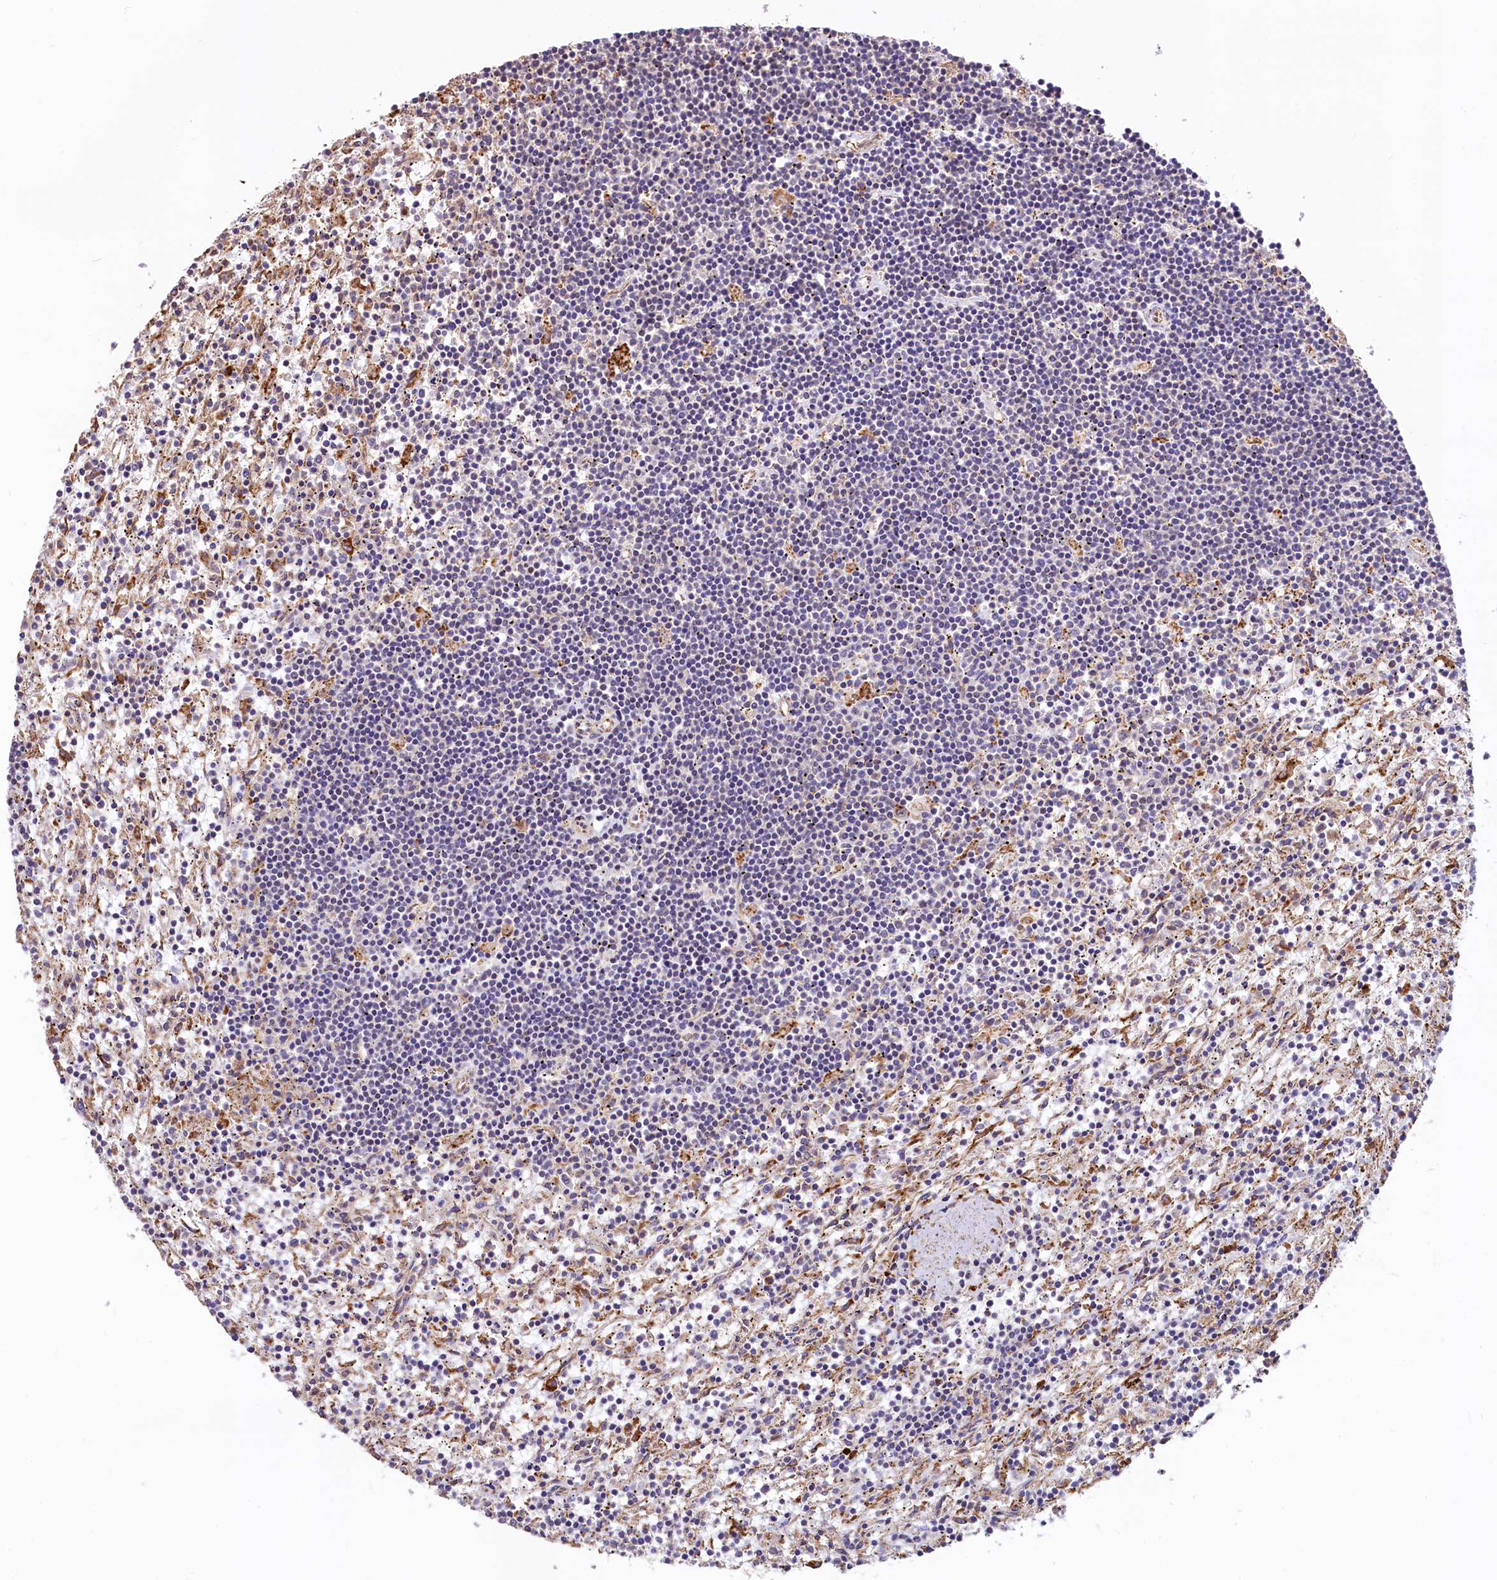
{"staining": {"intensity": "negative", "quantity": "none", "location": "none"}, "tissue": "lymphoma", "cell_type": "Tumor cells", "image_type": "cancer", "snomed": [{"axis": "morphology", "description": "Malignant lymphoma, non-Hodgkin's type, Low grade"}, {"axis": "topography", "description": "Spleen"}], "caption": "This image is of lymphoma stained with immunohistochemistry to label a protein in brown with the nuclei are counter-stained blue. There is no staining in tumor cells. (DAB (3,3'-diaminobenzidine) immunohistochemistry (IHC), high magnification).", "gene": "C5orf15", "patient": {"sex": "male", "age": 76}}